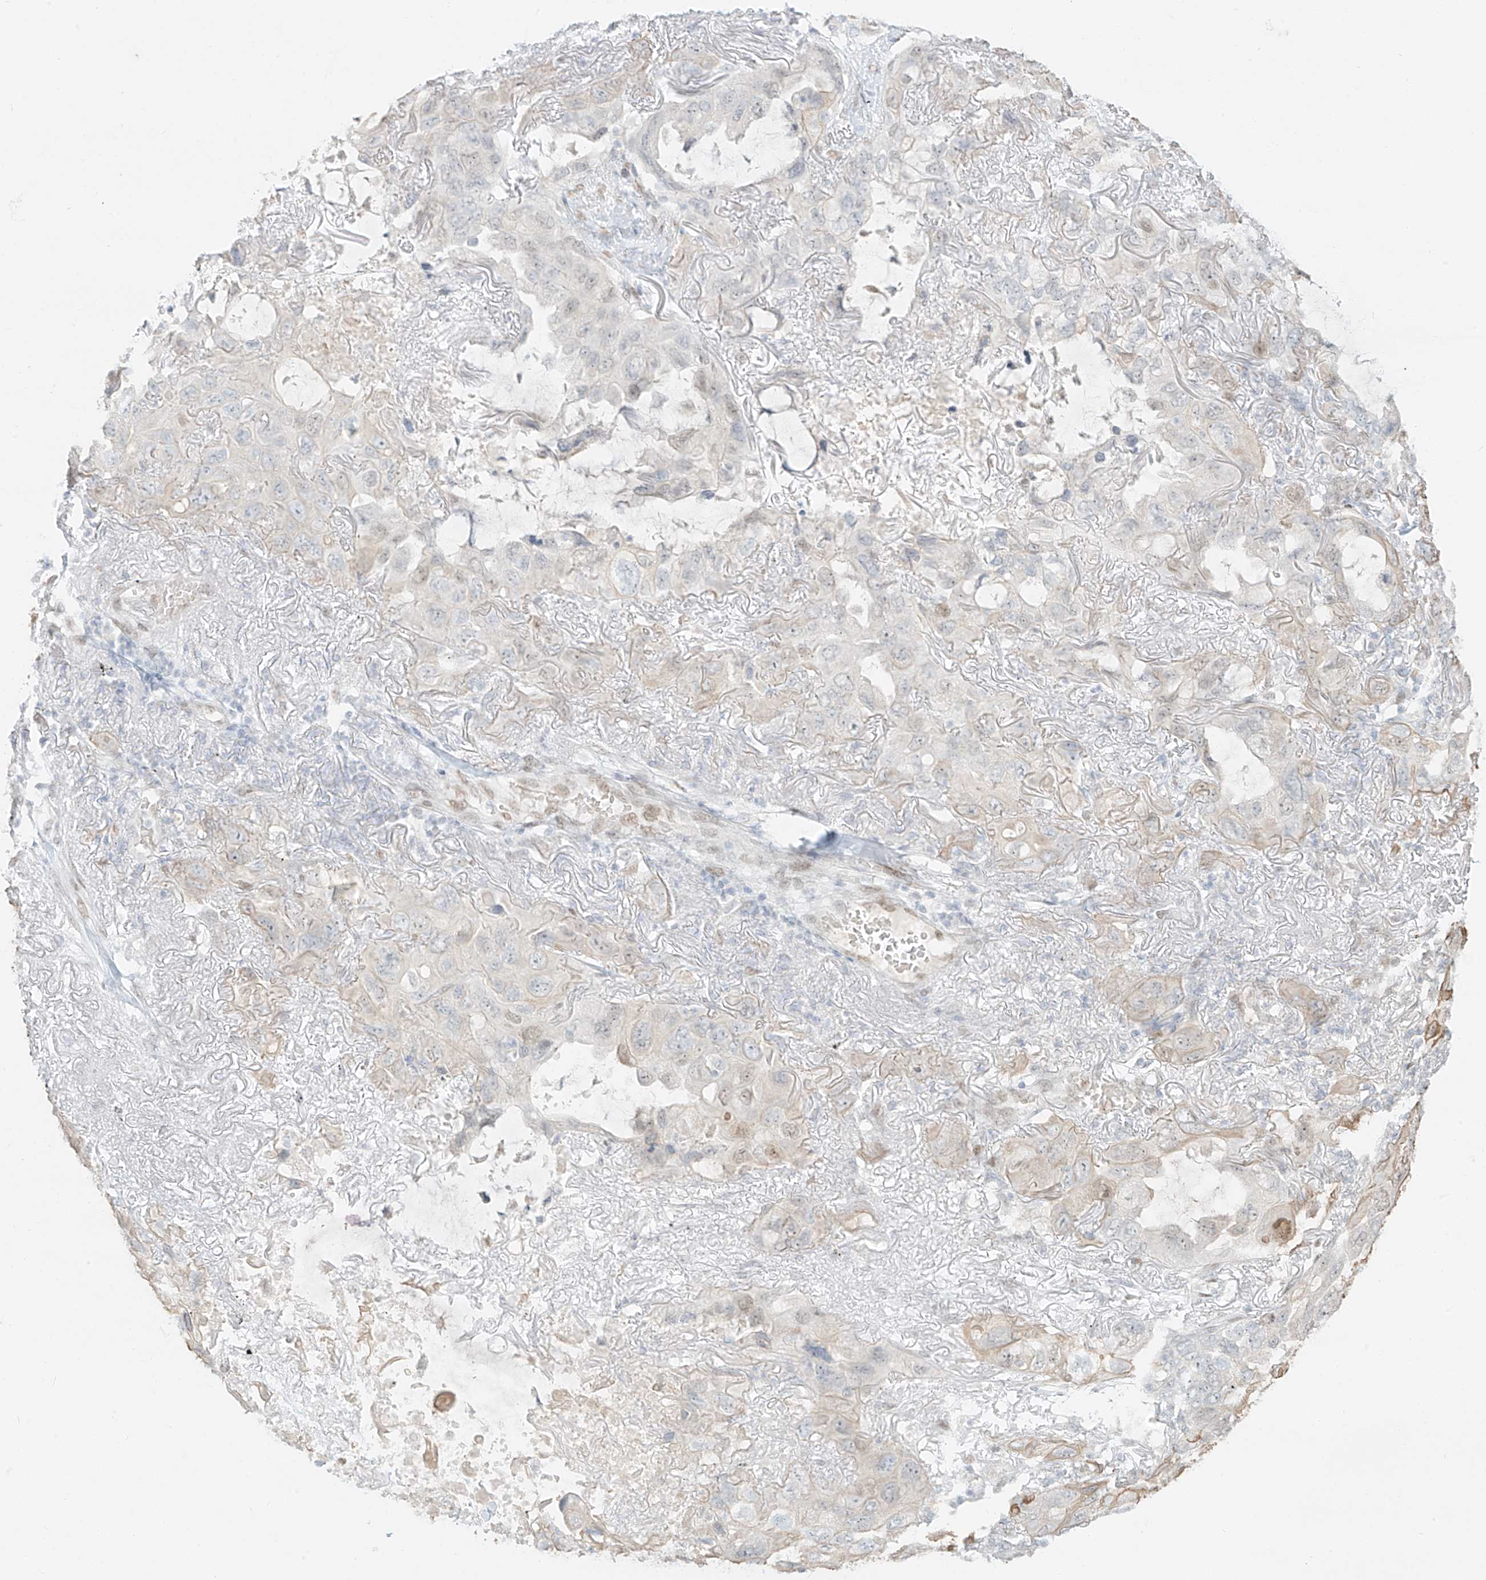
{"staining": {"intensity": "negative", "quantity": "none", "location": "none"}, "tissue": "lung cancer", "cell_type": "Tumor cells", "image_type": "cancer", "snomed": [{"axis": "morphology", "description": "Squamous cell carcinoma, NOS"}, {"axis": "topography", "description": "Lung"}], "caption": "Human squamous cell carcinoma (lung) stained for a protein using IHC displays no expression in tumor cells.", "gene": "ZNF774", "patient": {"sex": "female", "age": 73}}